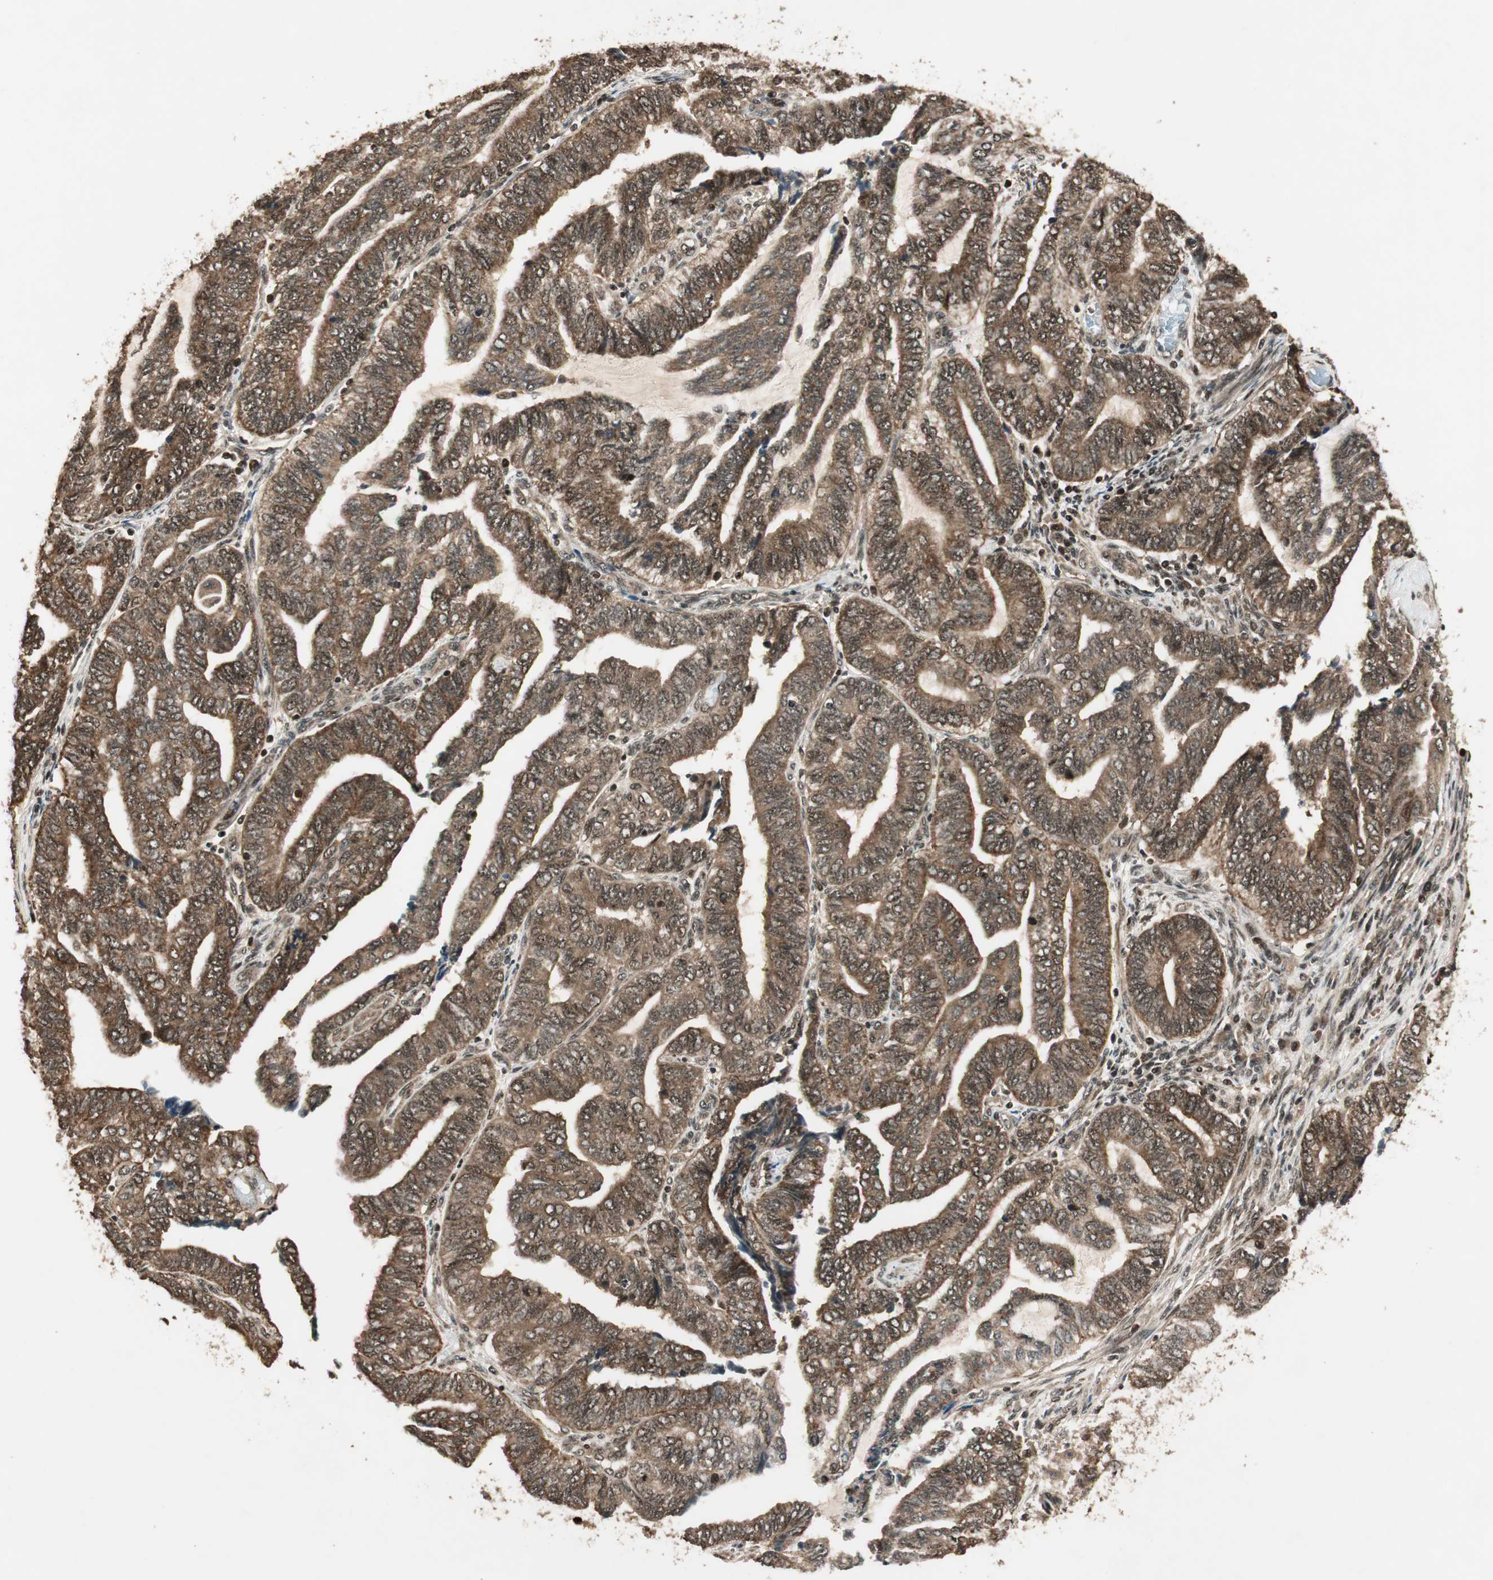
{"staining": {"intensity": "strong", "quantity": ">75%", "location": "cytoplasmic/membranous,nuclear"}, "tissue": "endometrial cancer", "cell_type": "Tumor cells", "image_type": "cancer", "snomed": [{"axis": "morphology", "description": "Adenocarcinoma, NOS"}, {"axis": "topography", "description": "Uterus"}, {"axis": "topography", "description": "Endometrium"}], "caption": "Strong cytoplasmic/membranous and nuclear expression is seen in approximately >75% of tumor cells in endometrial adenocarcinoma.", "gene": "RPA3", "patient": {"sex": "female", "age": 70}}